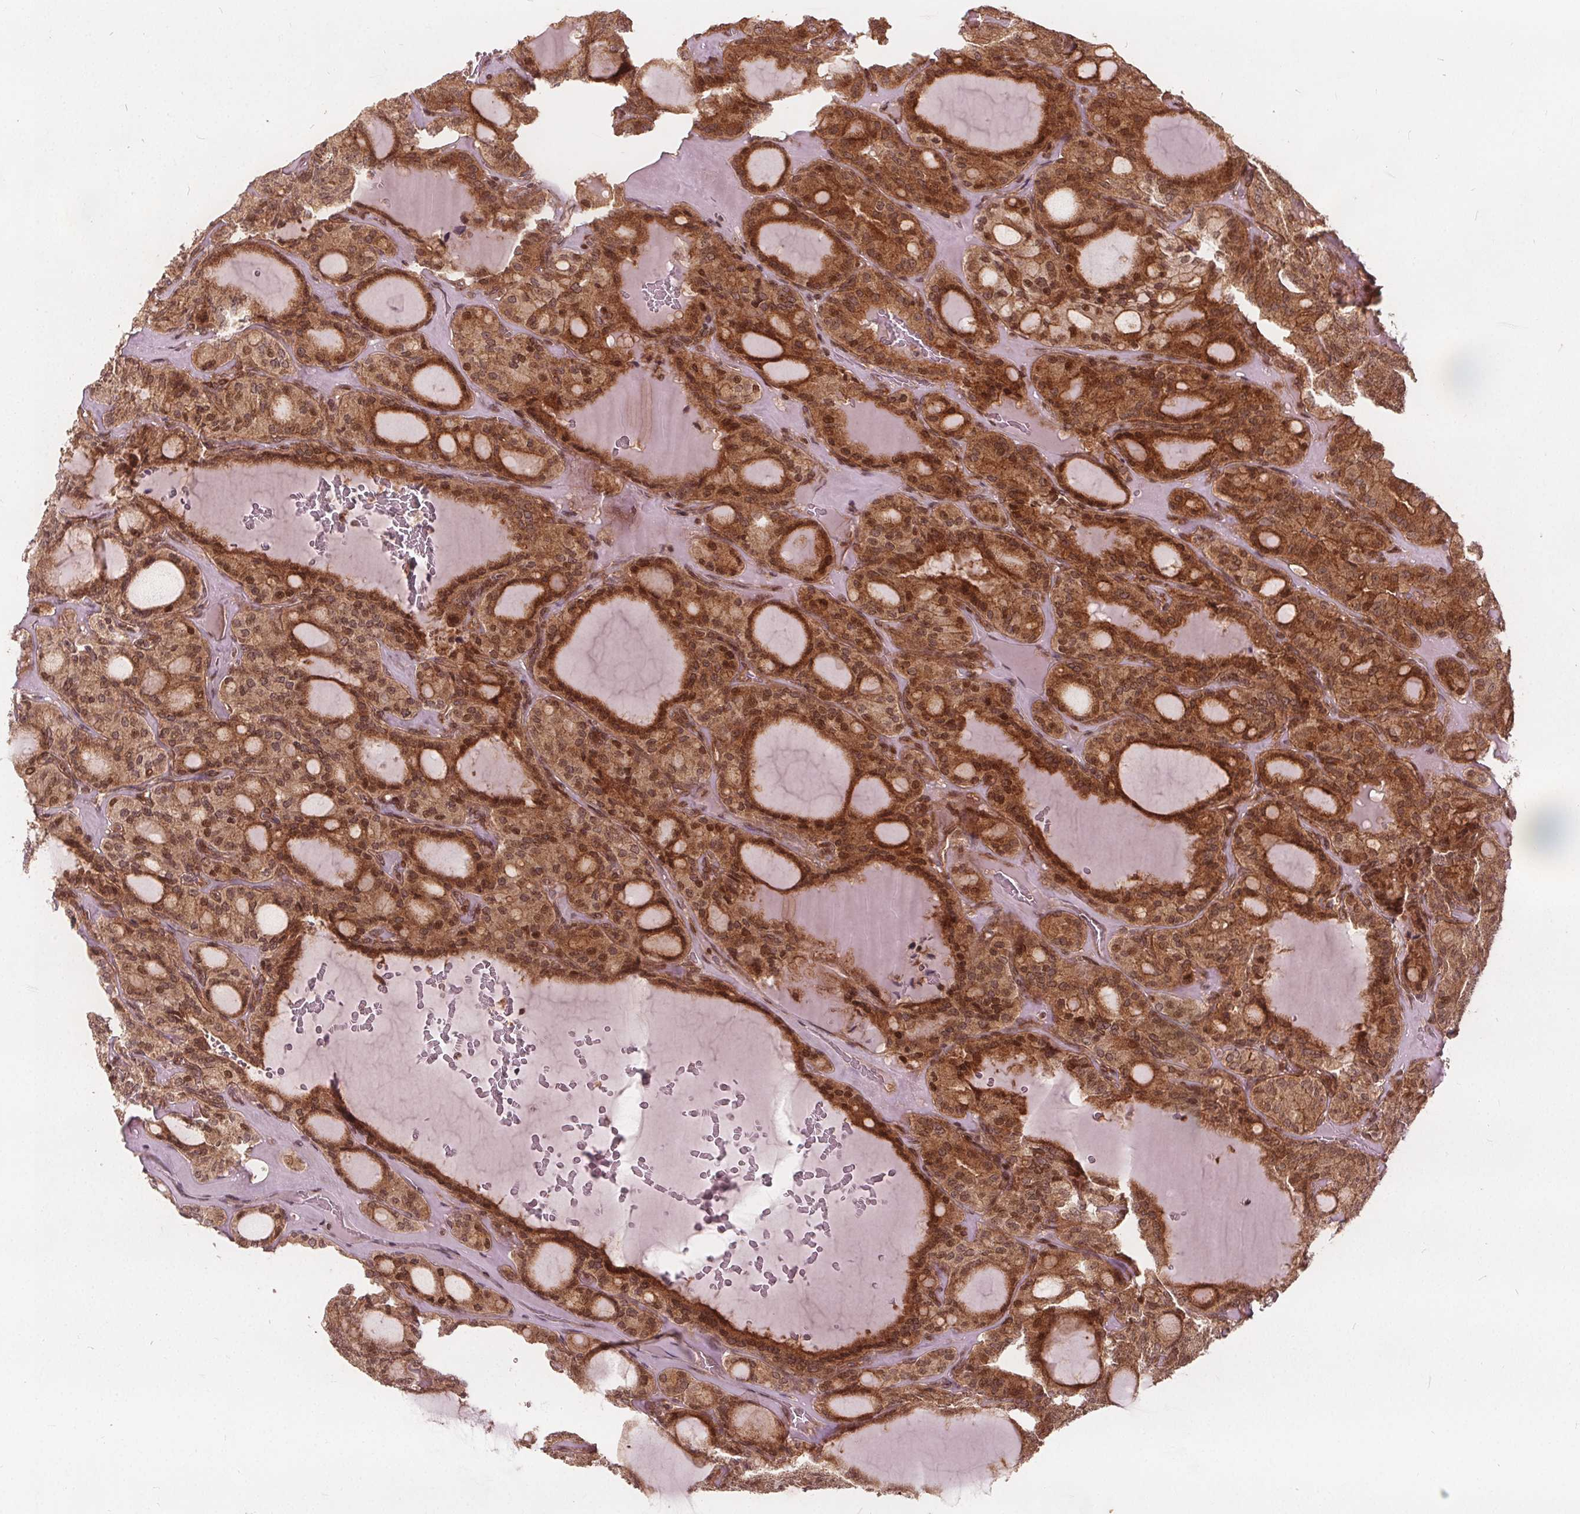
{"staining": {"intensity": "moderate", "quantity": ">75%", "location": "cytoplasmic/membranous,nuclear"}, "tissue": "thyroid cancer", "cell_type": "Tumor cells", "image_type": "cancer", "snomed": [{"axis": "morphology", "description": "Papillary adenocarcinoma, NOS"}, {"axis": "topography", "description": "Thyroid gland"}], "caption": "Protein expression analysis of human thyroid cancer (papillary adenocarcinoma) reveals moderate cytoplasmic/membranous and nuclear positivity in approximately >75% of tumor cells. The protein is stained brown, and the nuclei are stained in blue (DAB IHC with brightfield microscopy, high magnification).", "gene": "PPP1CB", "patient": {"sex": "male", "age": 87}}